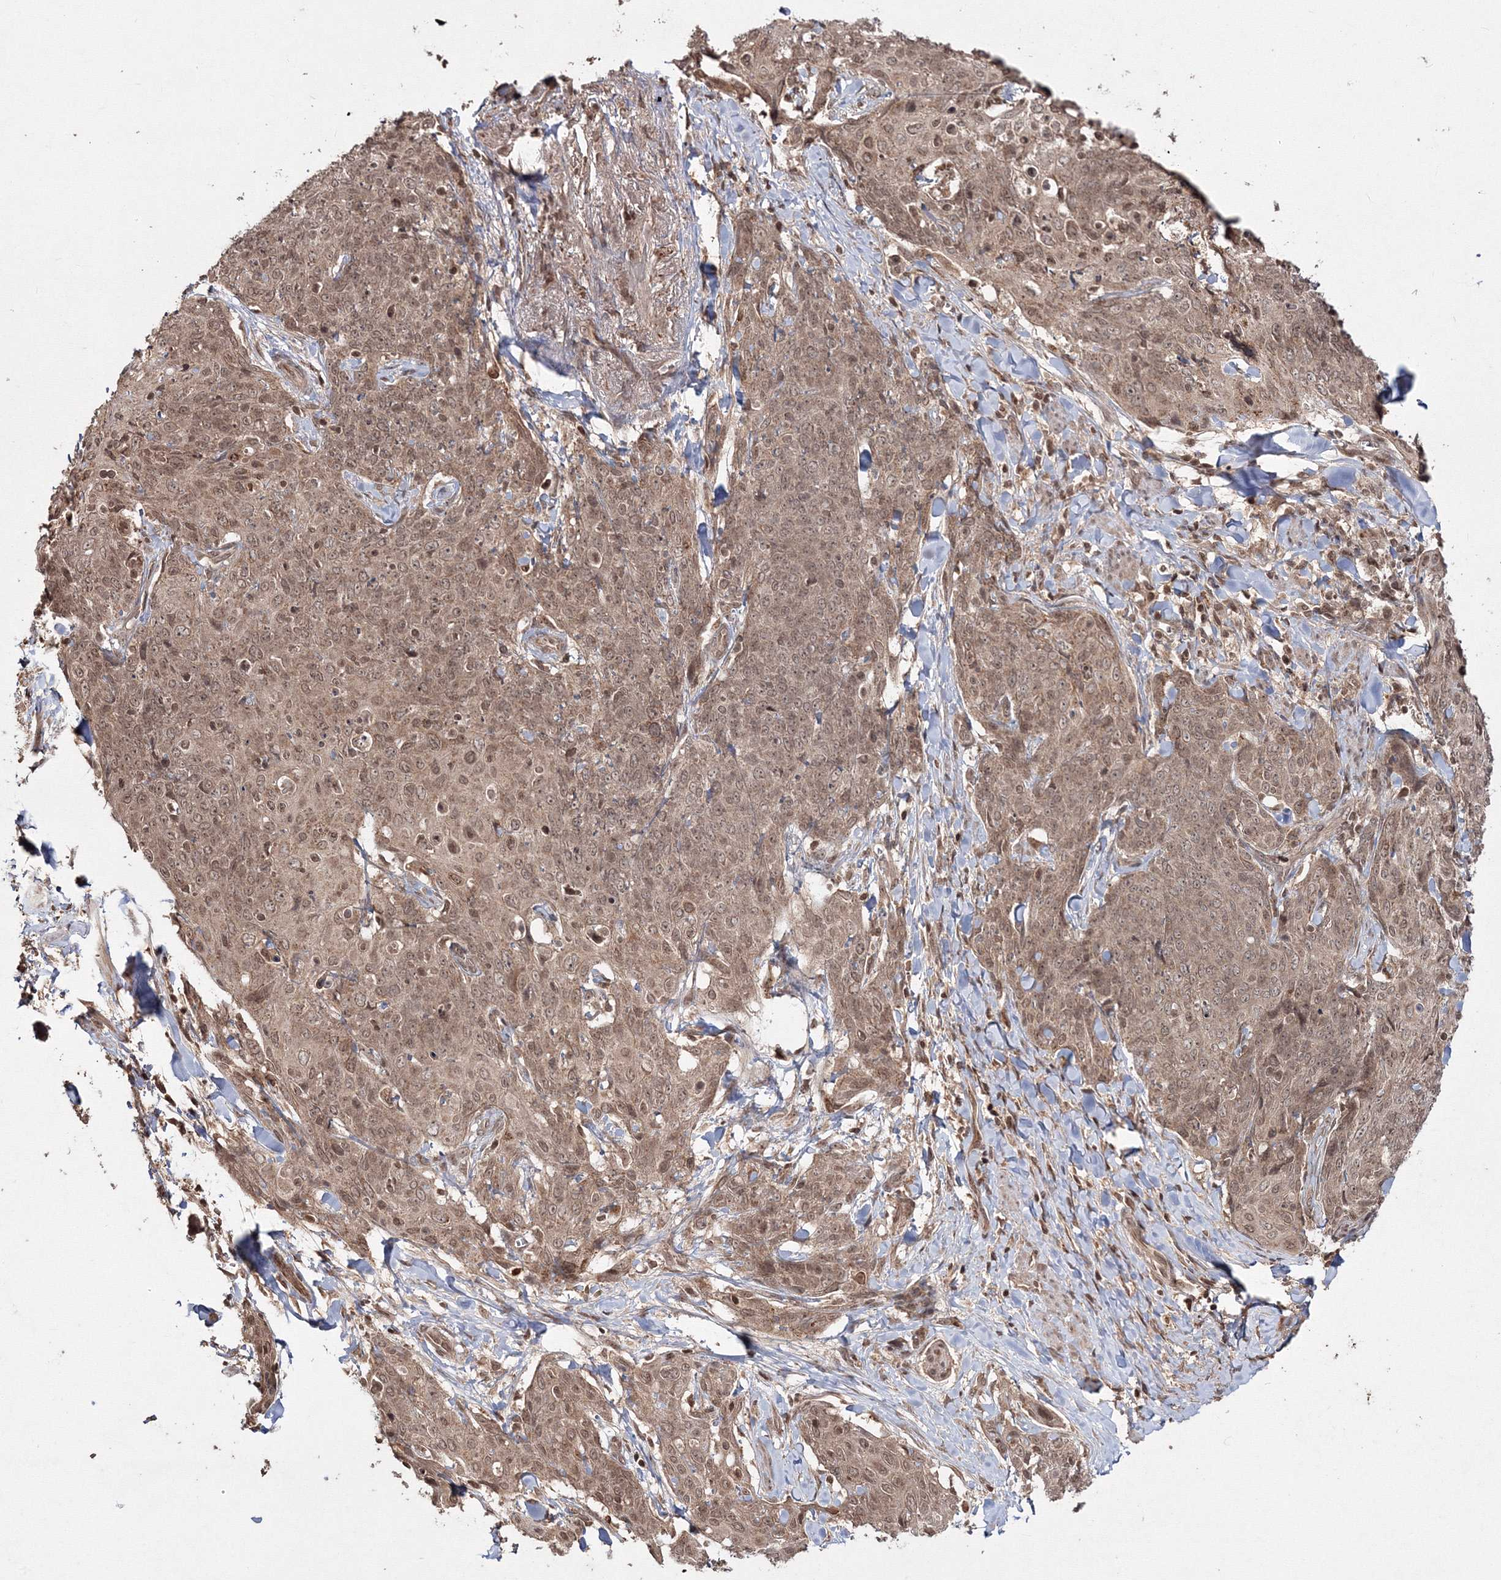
{"staining": {"intensity": "moderate", "quantity": ">75%", "location": "cytoplasmic/membranous,nuclear"}, "tissue": "skin cancer", "cell_type": "Tumor cells", "image_type": "cancer", "snomed": [{"axis": "morphology", "description": "Squamous cell carcinoma, NOS"}, {"axis": "topography", "description": "Skin"}, {"axis": "topography", "description": "Vulva"}], "caption": "Immunohistochemical staining of human skin cancer (squamous cell carcinoma) shows medium levels of moderate cytoplasmic/membranous and nuclear staining in about >75% of tumor cells. Using DAB (3,3'-diaminobenzidine) (brown) and hematoxylin (blue) stains, captured at high magnification using brightfield microscopy.", "gene": "PEX13", "patient": {"sex": "female", "age": 85}}